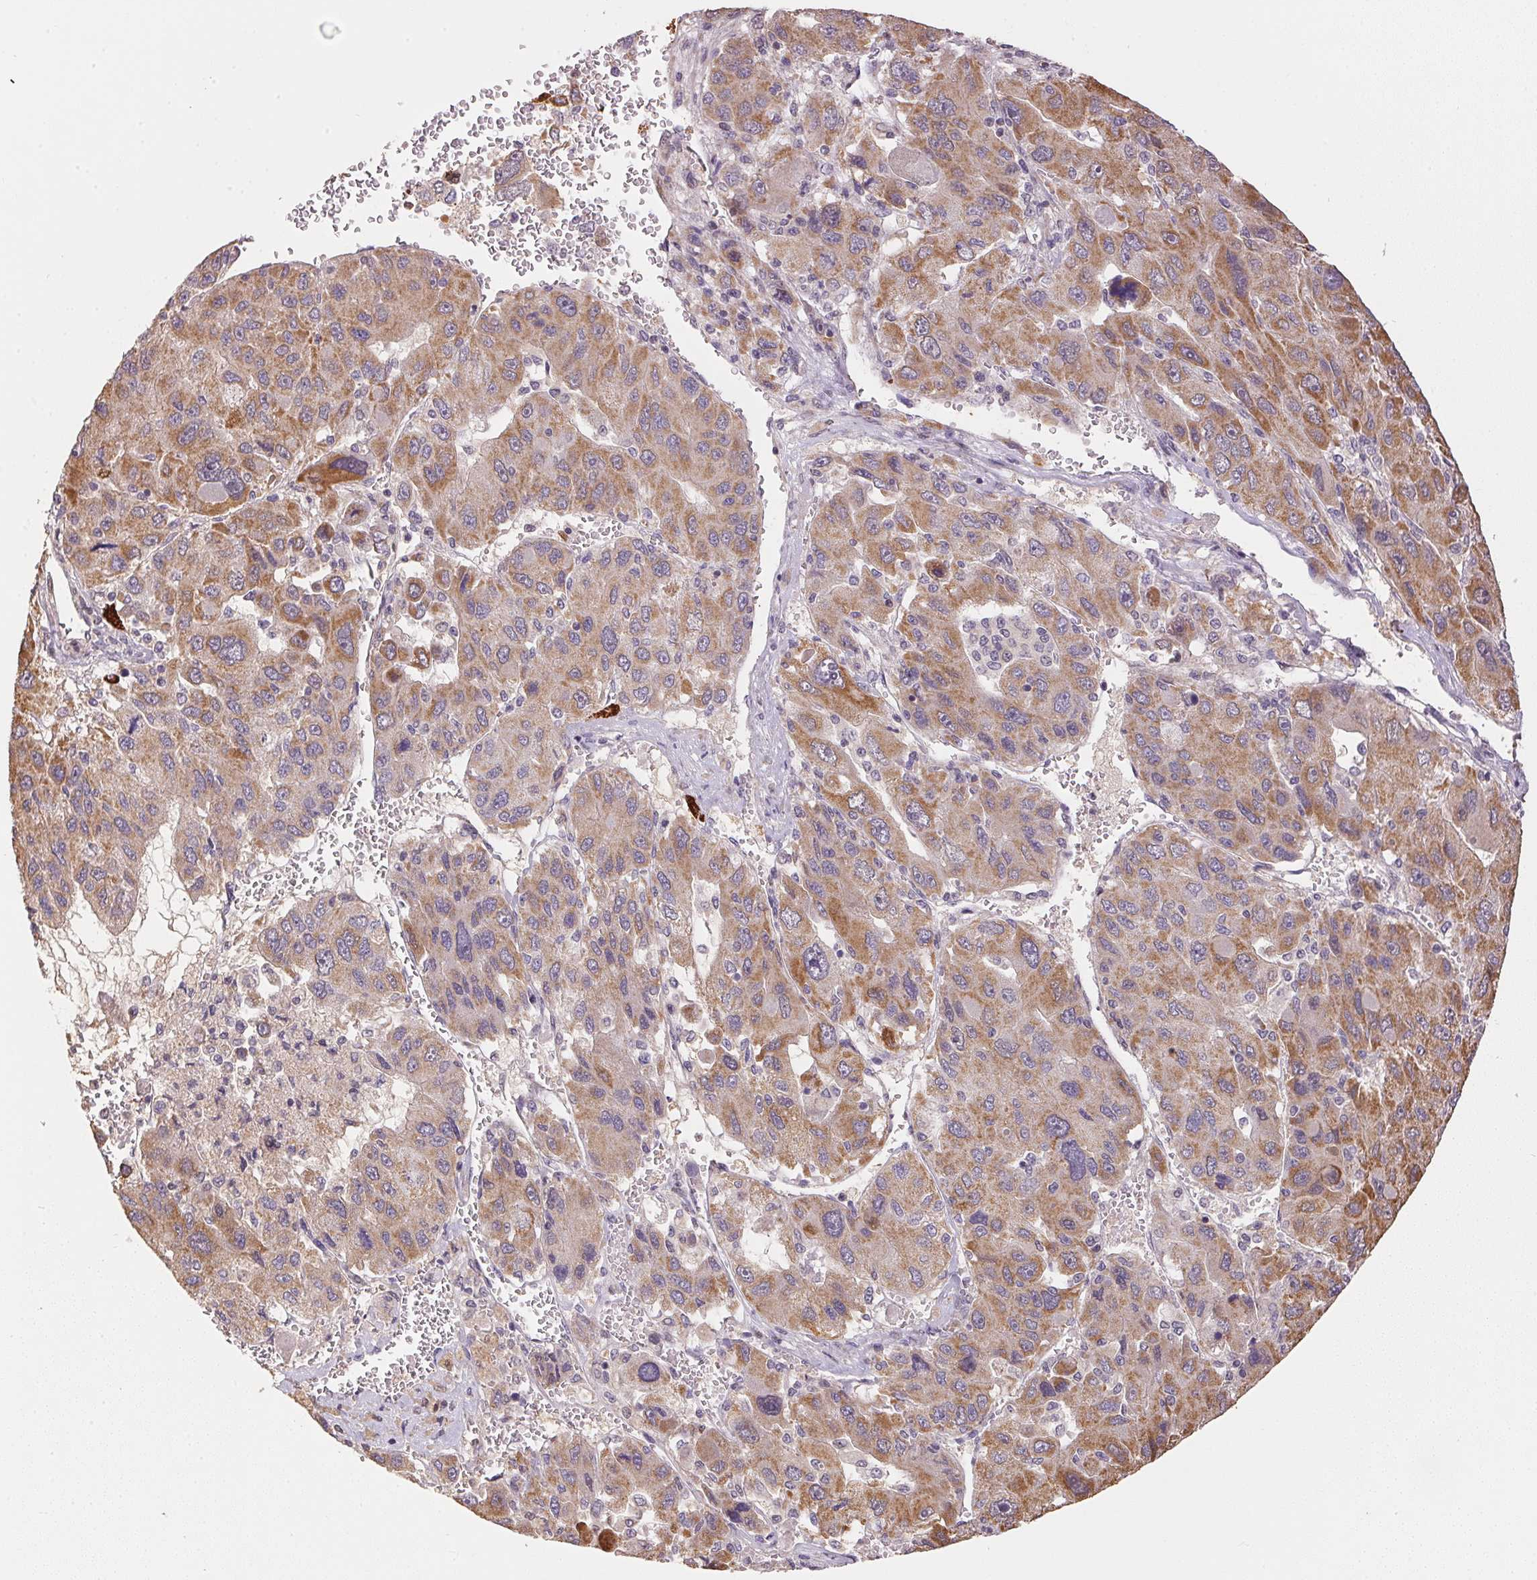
{"staining": {"intensity": "strong", "quantity": "25%-75%", "location": "cytoplasmic/membranous"}, "tissue": "liver cancer", "cell_type": "Tumor cells", "image_type": "cancer", "snomed": [{"axis": "morphology", "description": "Carcinoma, Hepatocellular, NOS"}, {"axis": "topography", "description": "Liver"}], "caption": "This is an image of immunohistochemistry staining of liver cancer, which shows strong staining in the cytoplasmic/membranous of tumor cells.", "gene": "SC5D", "patient": {"sex": "female", "age": 41}}